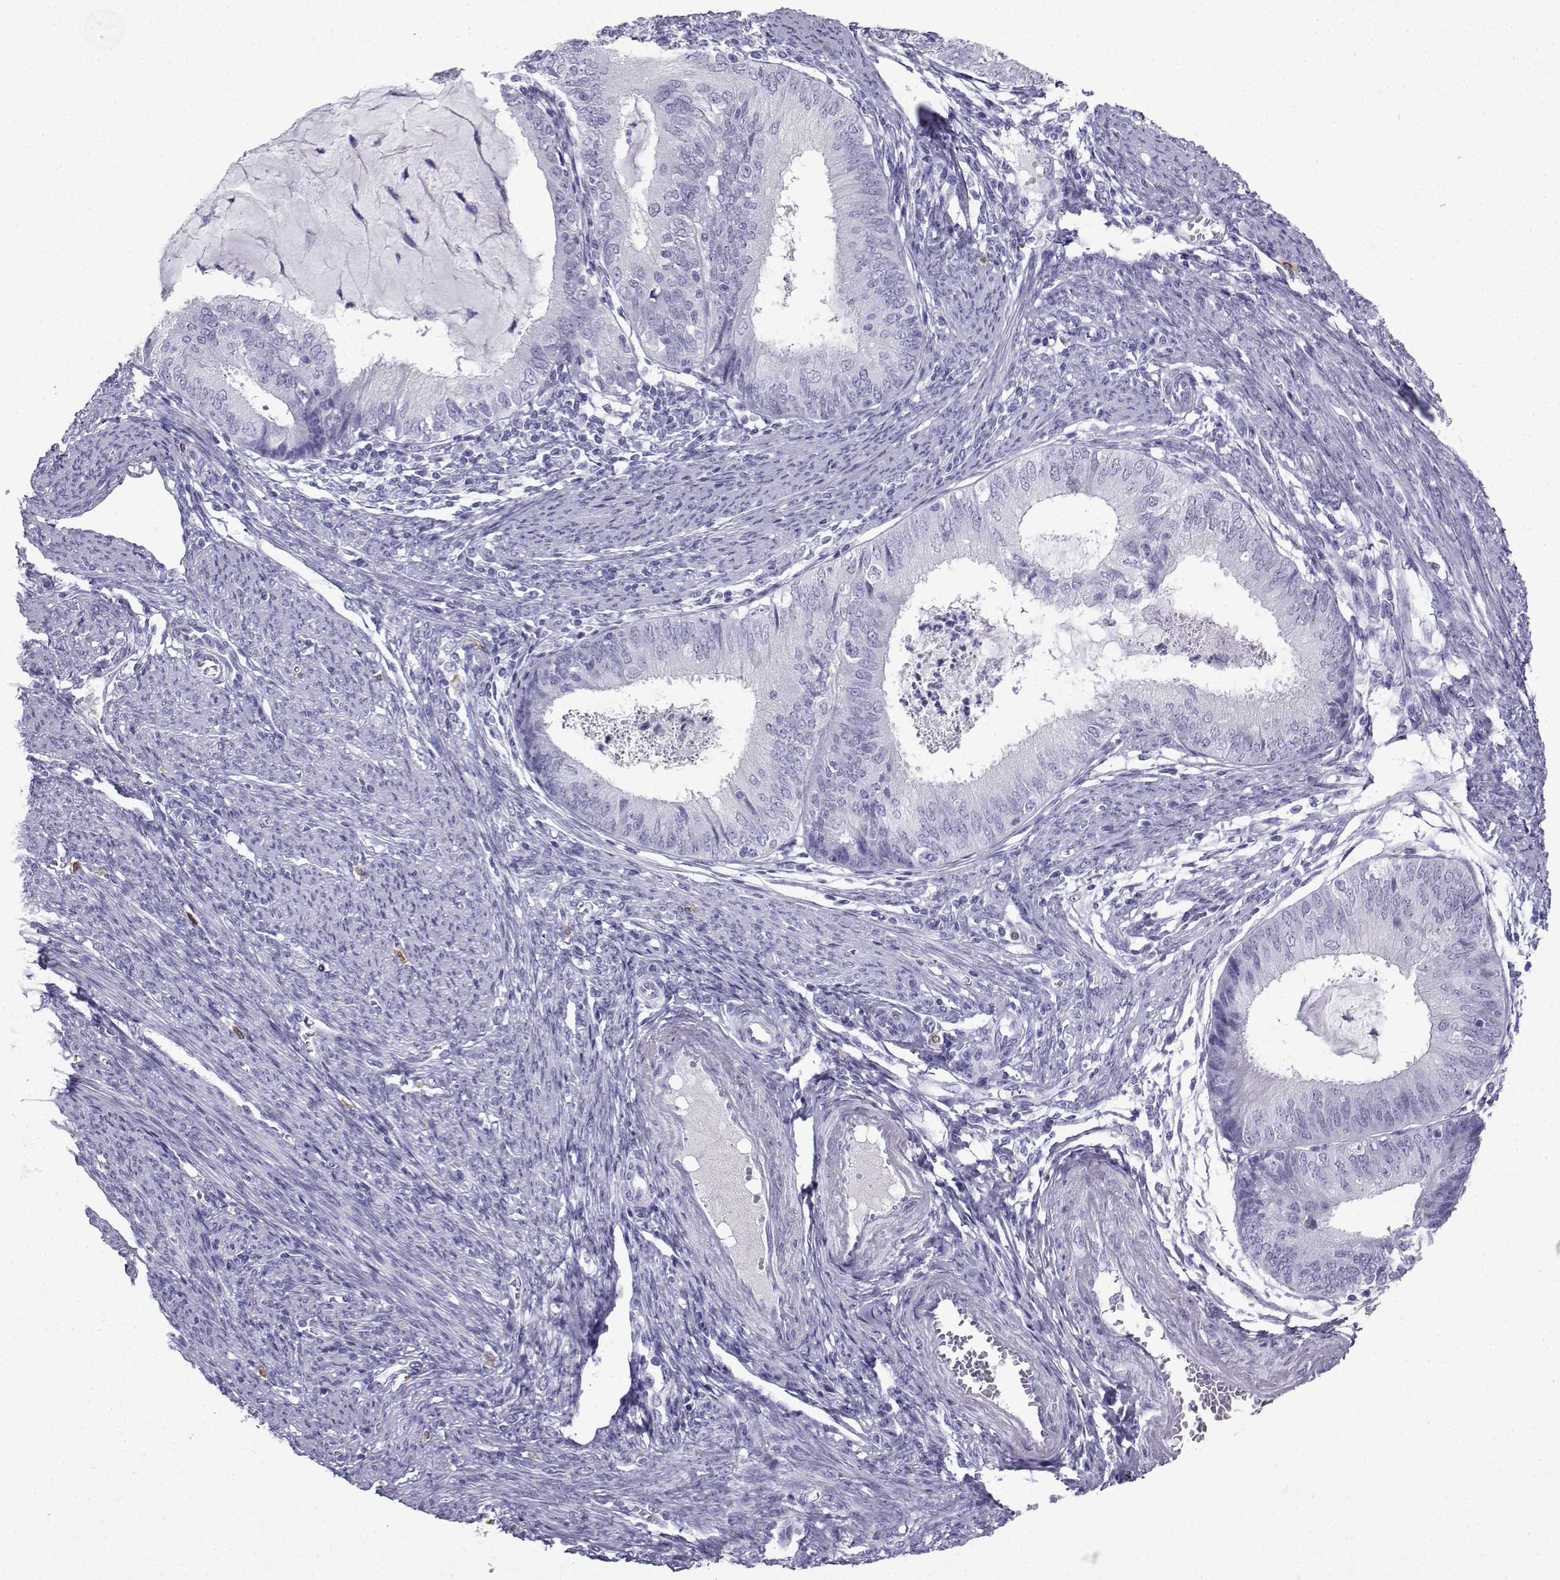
{"staining": {"intensity": "negative", "quantity": "none", "location": "none"}, "tissue": "endometrial cancer", "cell_type": "Tumor cells", "image_type": "cancer", "snomed": [{"axis": "morphology", "description": "Adenocarcinoma, NOS"}, {"axis": "topography", "description": "Endometrium"}], "caption": "A high-resolution micrograph shows immunohistochemistry (IHC) staining of endometrial cancer, which shows no significant positivity in tumor cells.", "gene": "SLC18A2", "patient": {"sex": "female", "age": 57}}